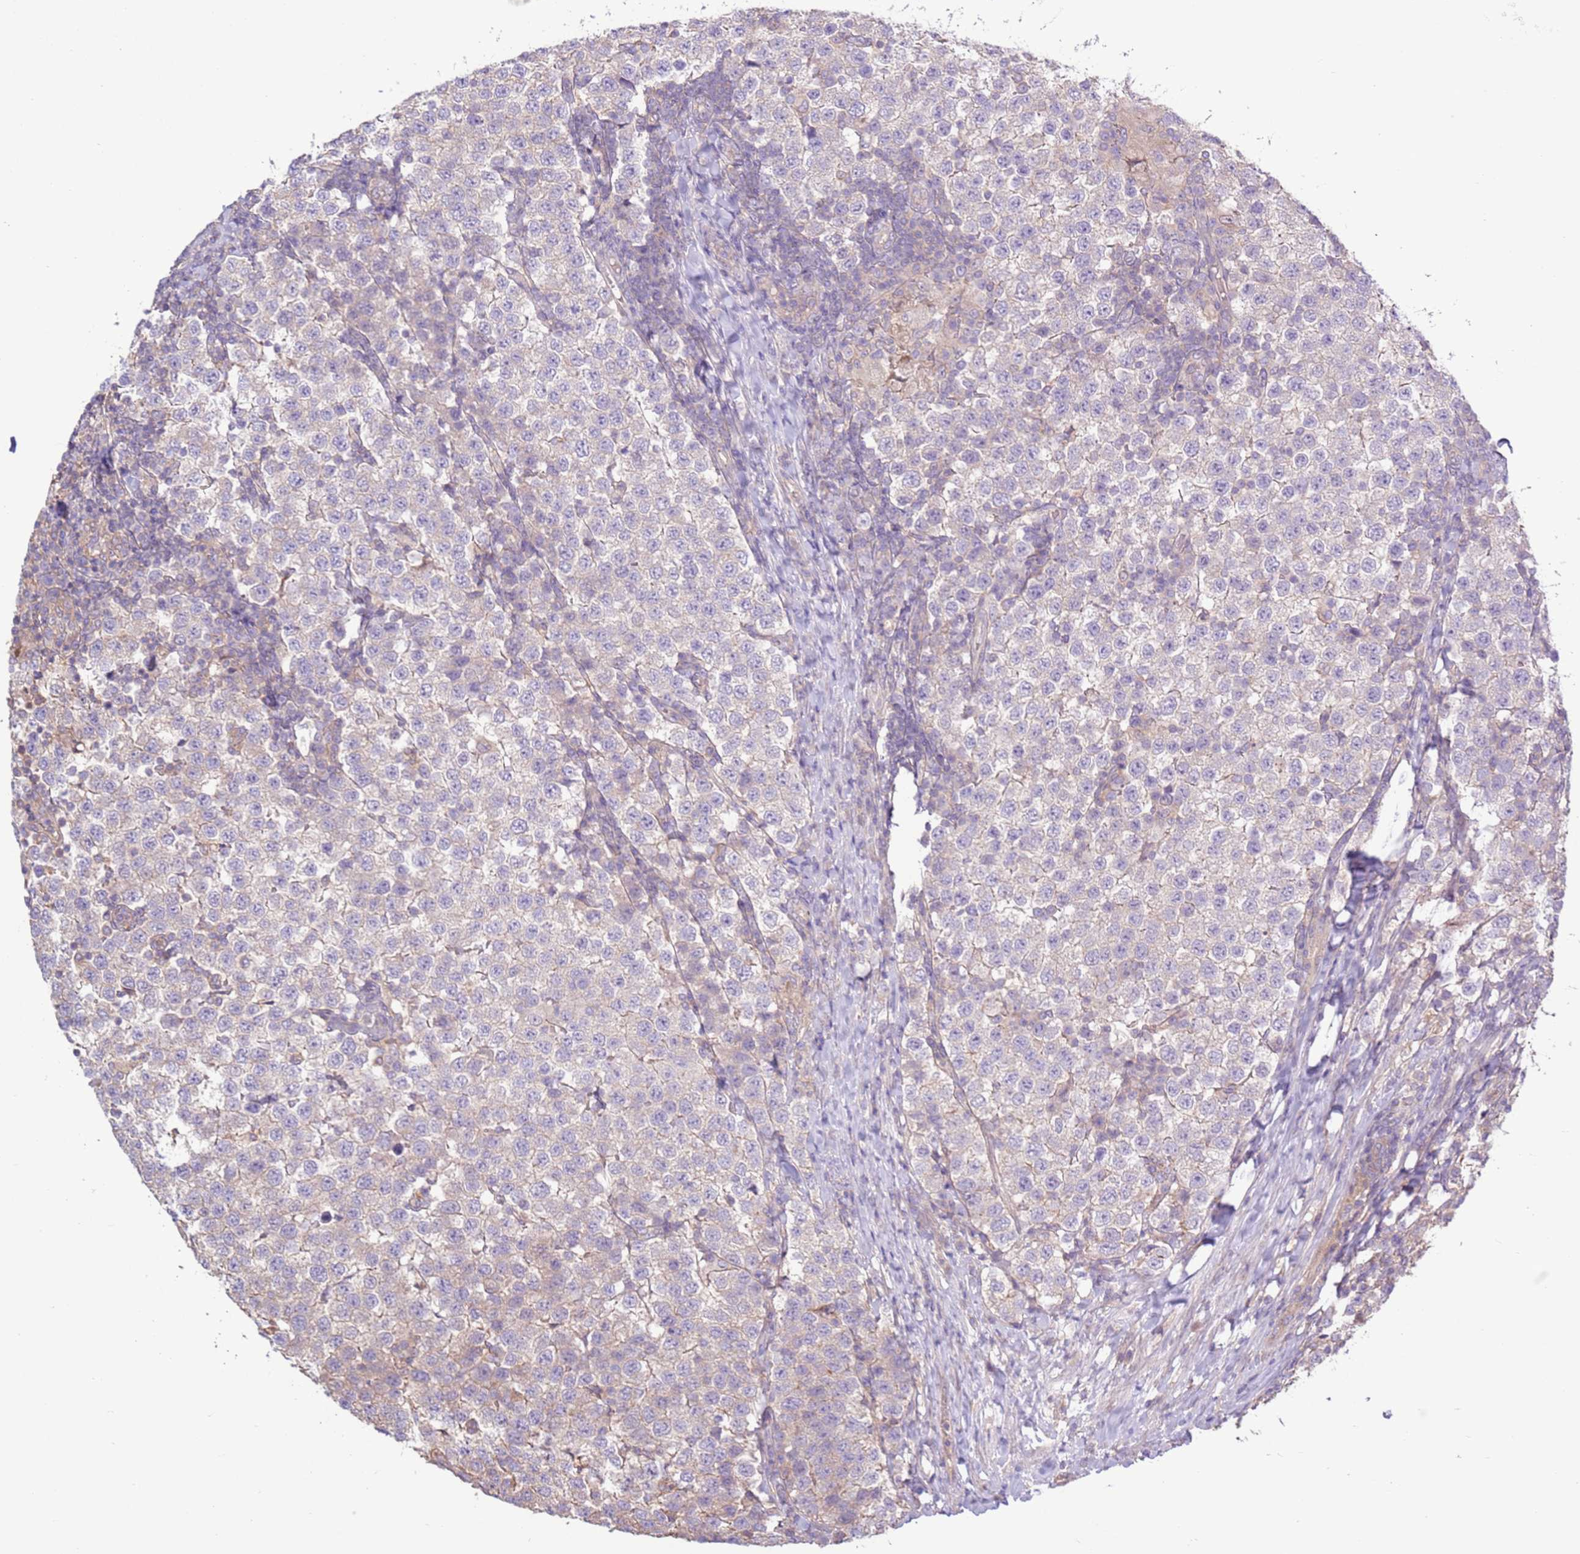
{"staining": {"intensity": "negative", "quantity": "none", "location": "none"}, "tissue": "testis cancer", "cell_type": "Tumor cells", "image_type": "cancer", "snomed": [{"axis": "morphology", "description": "Seminoma, NOS"}, {"axis": "topography", "description": "Testis"}], "caption": "This is a histopathology image of immunohistochemistry (IHC) staining of testis seminoma, which shows no expression in tumor cells.", "gene": "EVA1B", "patient": {"sex": "male", "age": 34}}